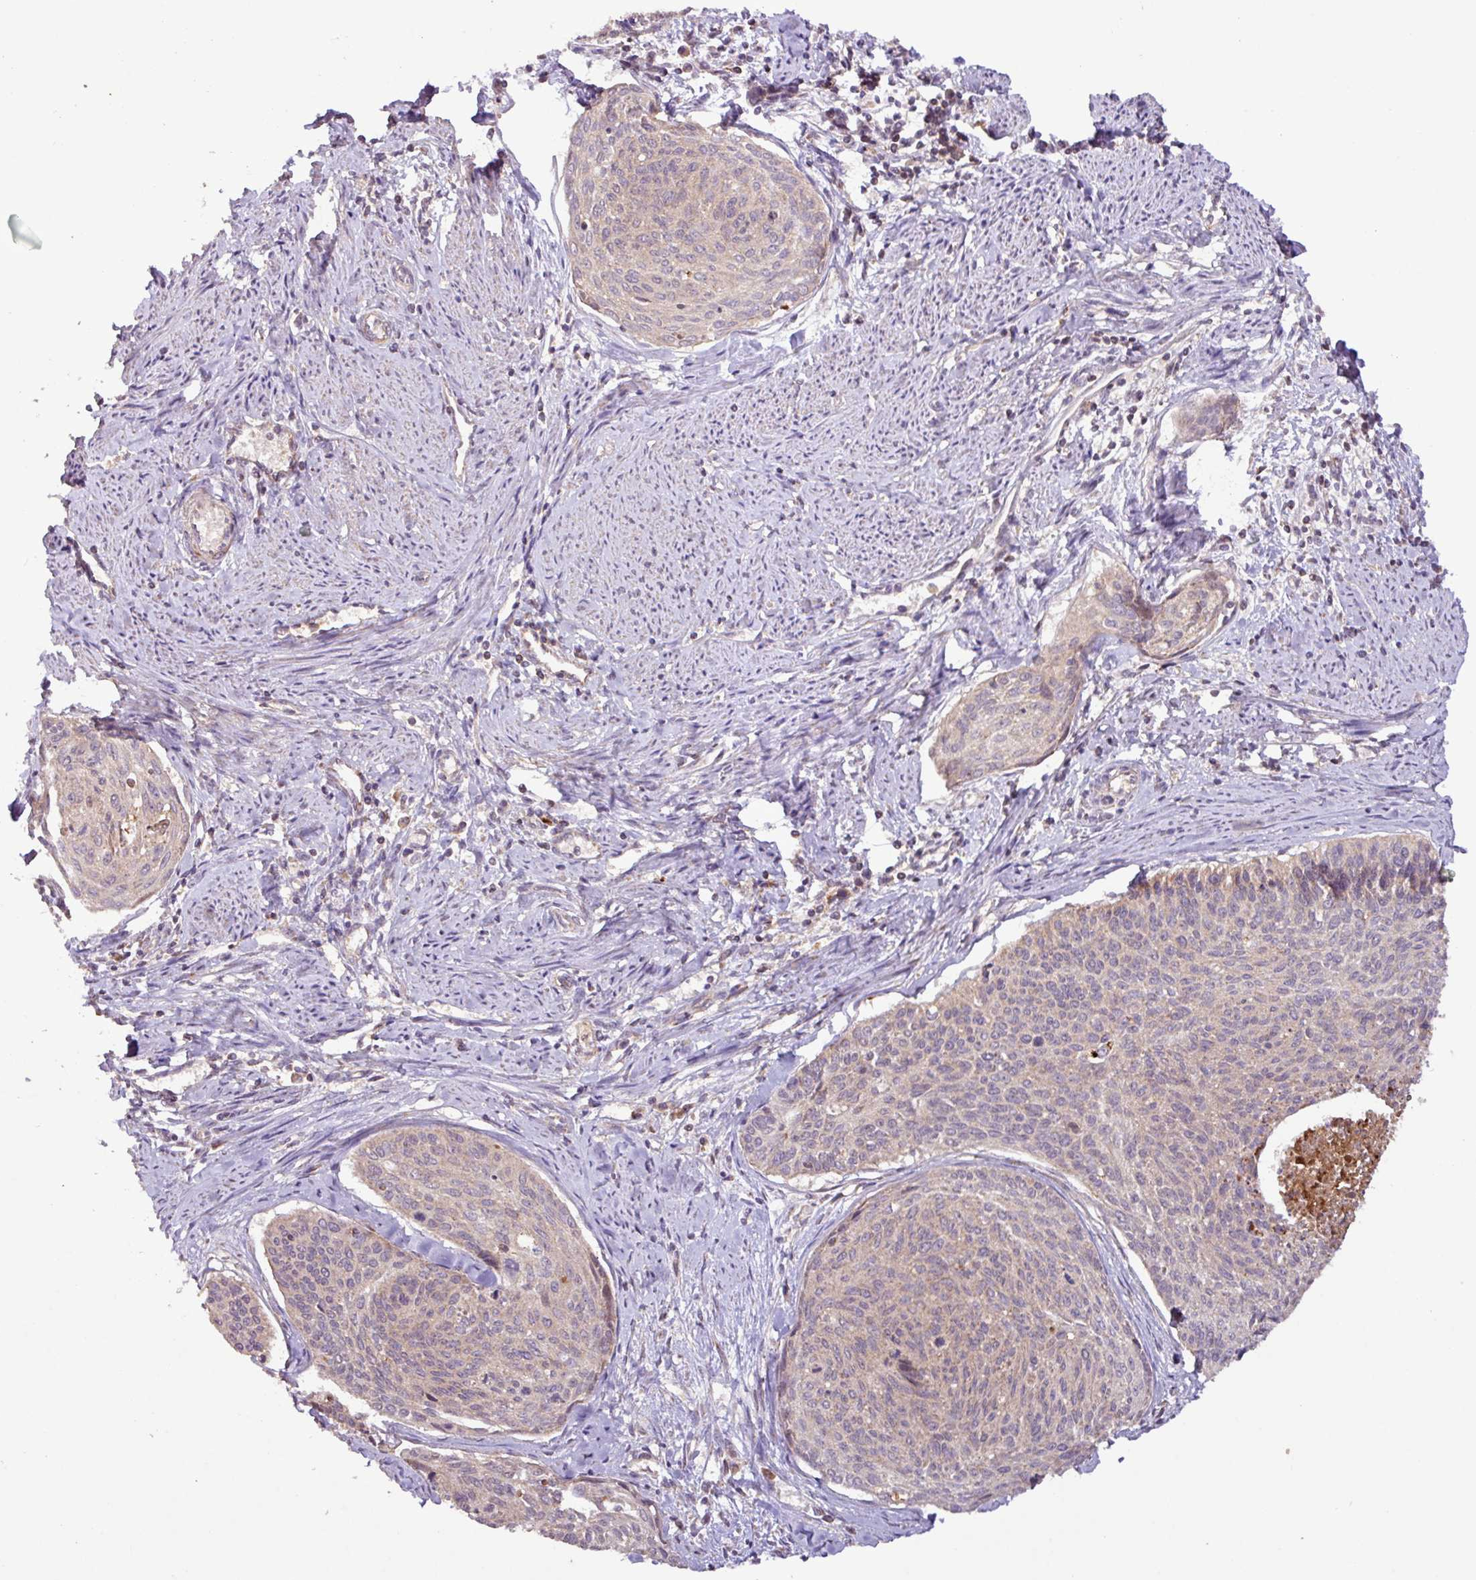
{"staining": {"intensity": "weak", "quantity": "25%-75%", "location": "cytoplasmic/membranous"}, "tissue": "cervical cancer", "cell_type": "Tumor cells", "image_type": "cancer", "snomed": [{"axis": "morphology", "description": "Squamous cell carcinoma, NOS"}, {"axis": "topography", "description": "Cervix"}], "caption": "A low amount of weak cytoplasmic/membranous positivity is present in about 25%-75% of tumor cells in squamous cell carcinoma (cervical) tissue.", "gene": "YPEL3", "patient": {"sex": "female", "age": 55}}